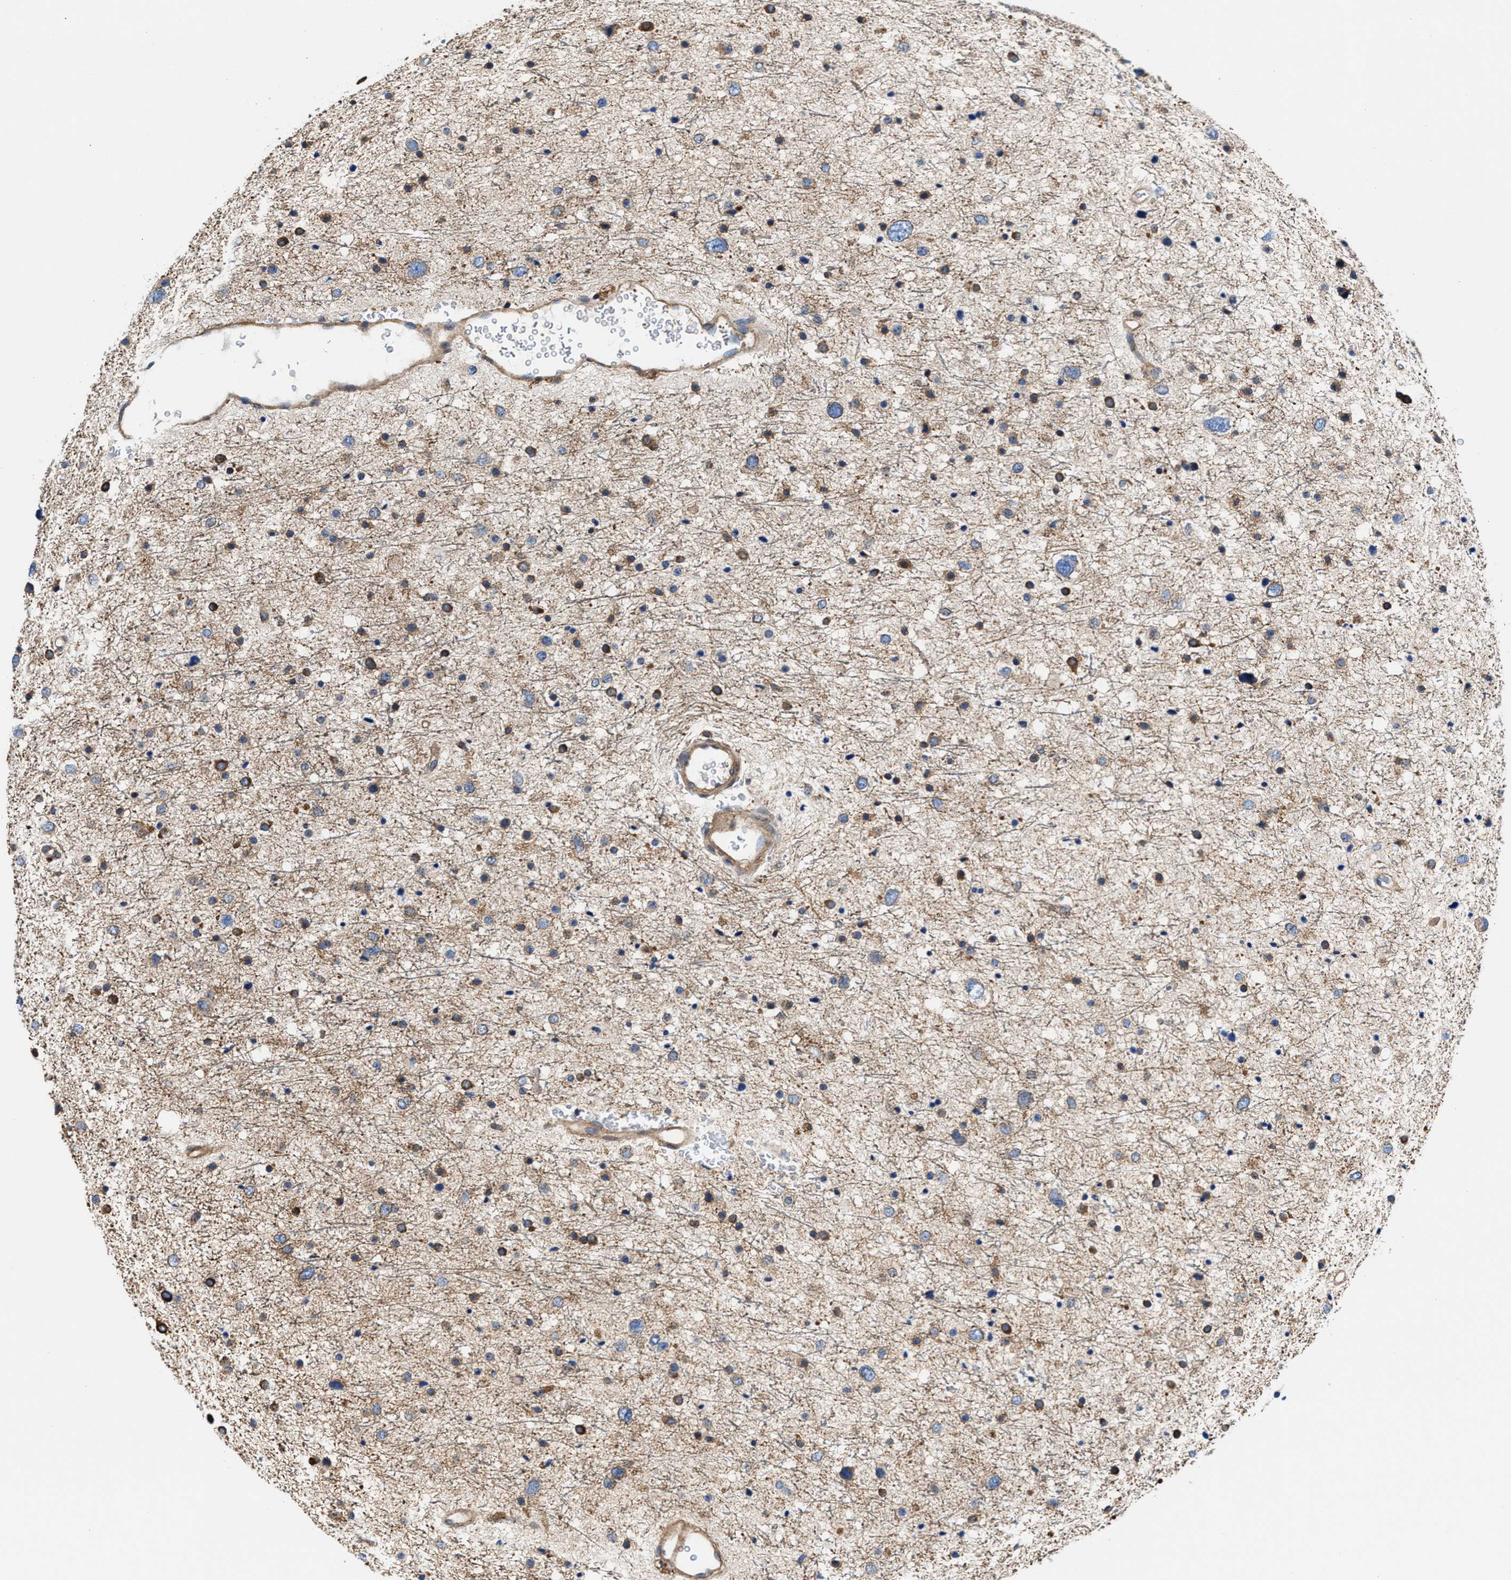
{"staining": {"intensity": "moderate", "quantity": "25%-75%", "location": "cytoplasmic/membranous"}, "tissue": "glioma", "cell_type": "Tumor cells", "image_type": "cancer", "snomed": [{"axis": "morphology", "description": "Glioma, malignant, Low grade"}, {"axis": "topography", "description": "Brain"}], "caption": "The histopathology image displays immunohistochemical staining of glioma. There is moderate cytoplasmic/membranous positivity is seen in approximately 25%-75% of tumor cells.", "gene": "PPP1R9B", "patient": {"sex": "female", "age": 37}}